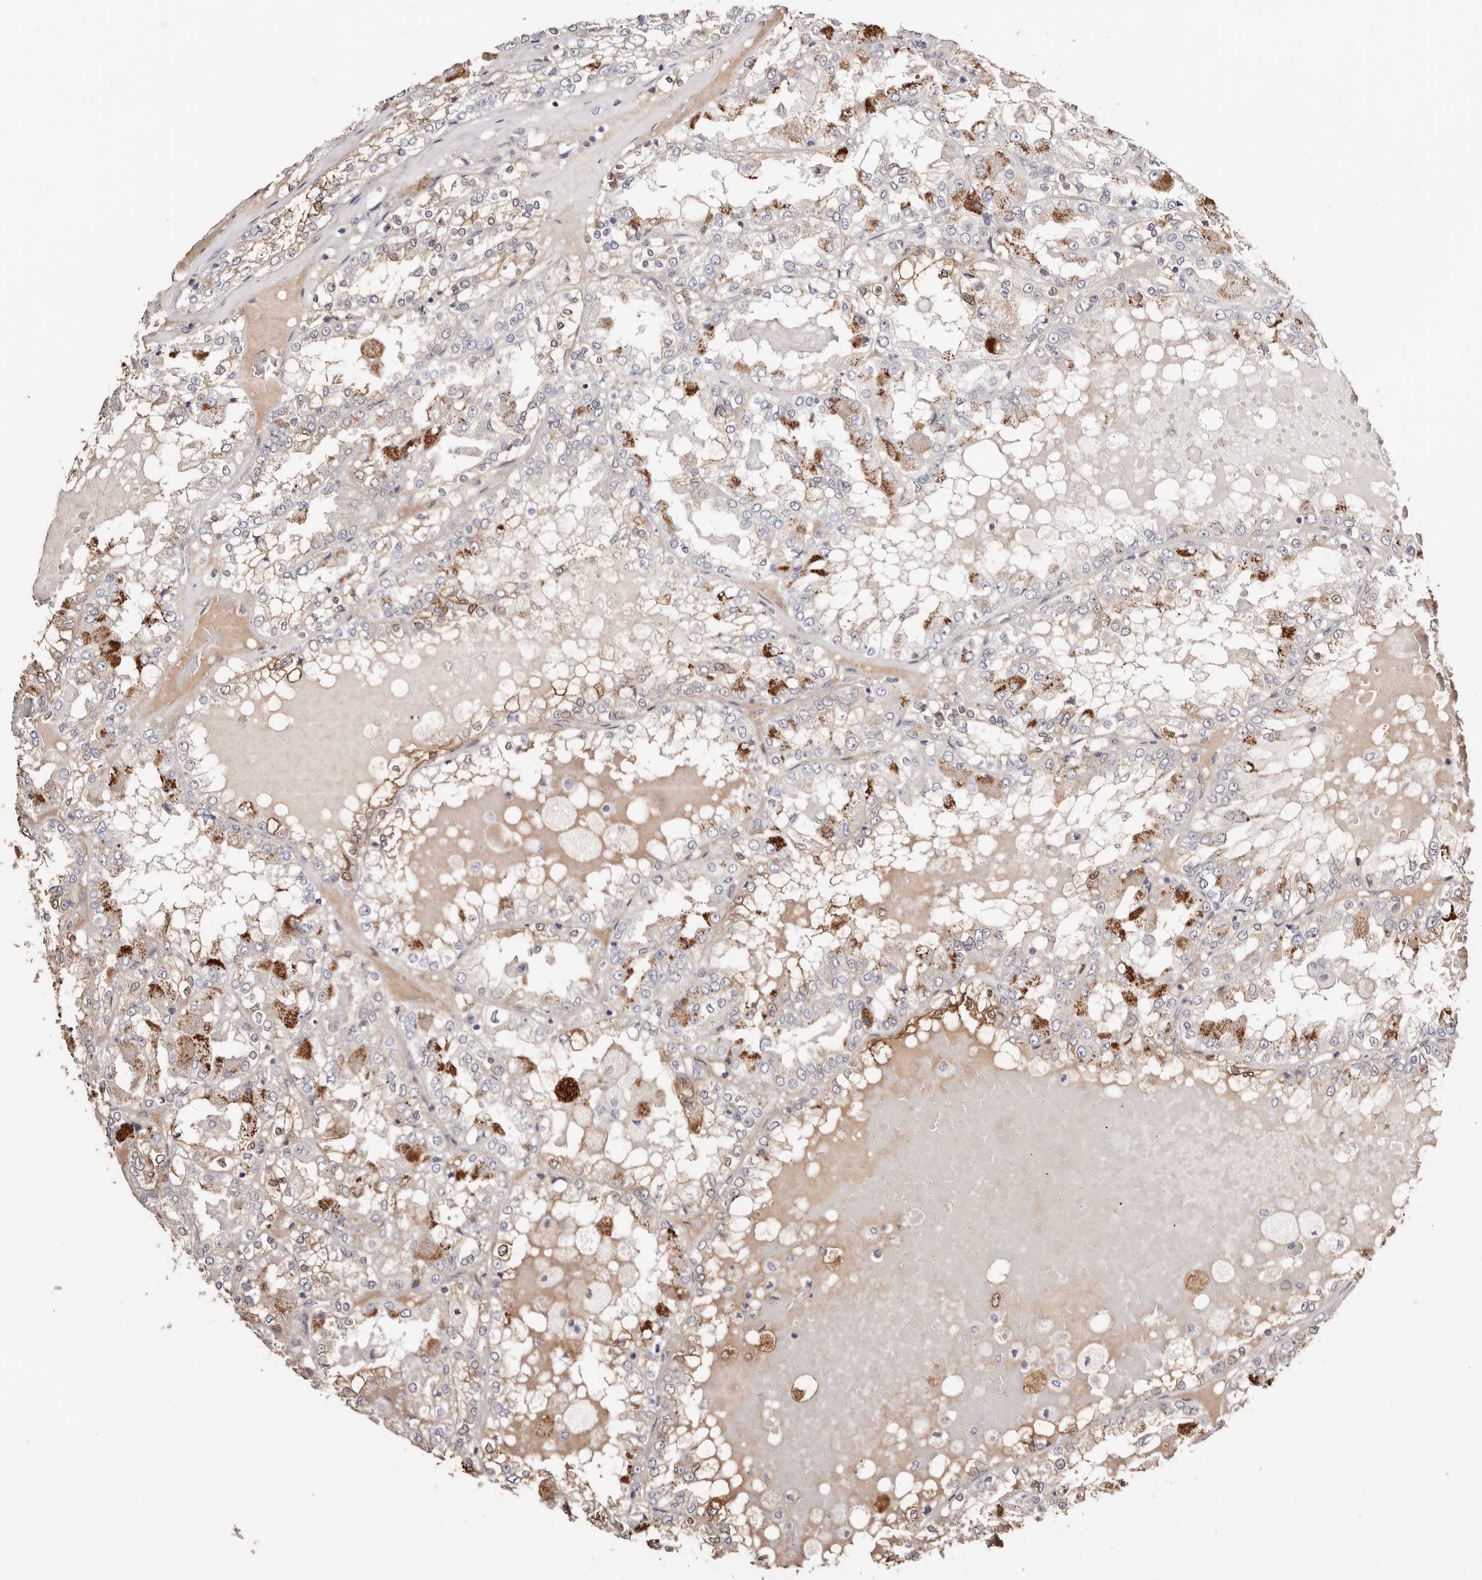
{"staining": {"intensity": "strong", "quantity": "<25%", "location": "cytoplasmic/membranous,nuclear"}, "tissue": "renal cancer", "cell_type": "Tumor cells", "image_type": "cancer", "snomed": [{"axis": "morphology", "description": "Adenocarcinoma, NOS"}, {"axis": "topography", "description": "Kidney"}], "caption": "Human renal adenocarcinoma stained for a protein (brown) displays strong cytoplasmic/membranous and nuclear positive staining in about <25% of tumor cells.", "gene": "TGM2", "patient": {"sex": "female", "age": 56}}